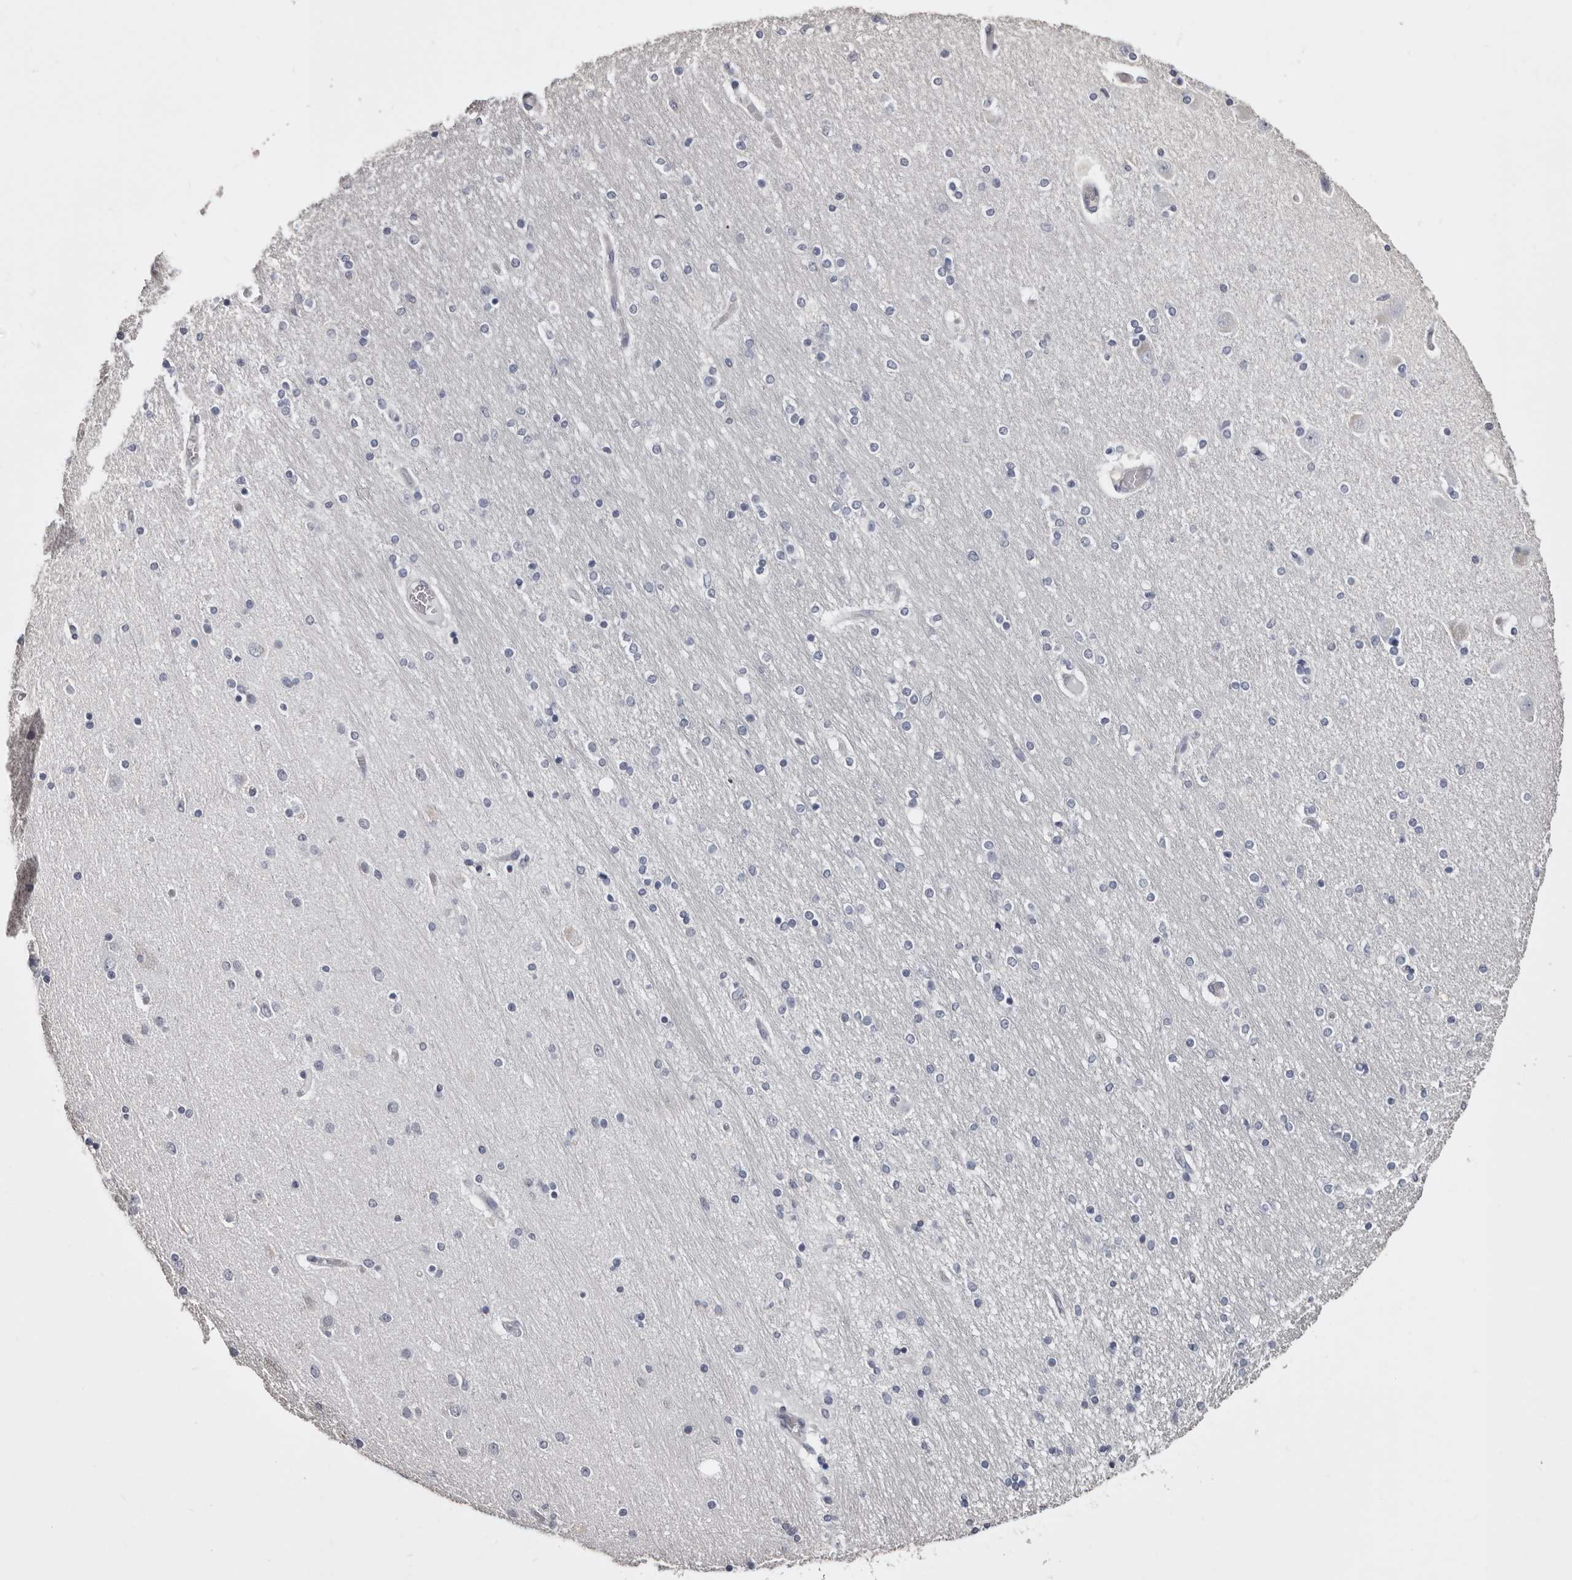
{"staining": {"intensity": "negative", "quantity": "none", "location": "none"}, "tissue": "hippocampus", "cell_type": "Glial cells", "image_type": "normal", "snomed": [{"axis": "morphology", "description": "Normal tissue, NOS"}, {"axis": "topography", "description": "Hippocampus"}], "caption": "Histopathology image shows no protein expression in glial cells of unremarkable hippocampus.", "gene": "LAD1", "patient": {"sex": "female", "age": 54}}